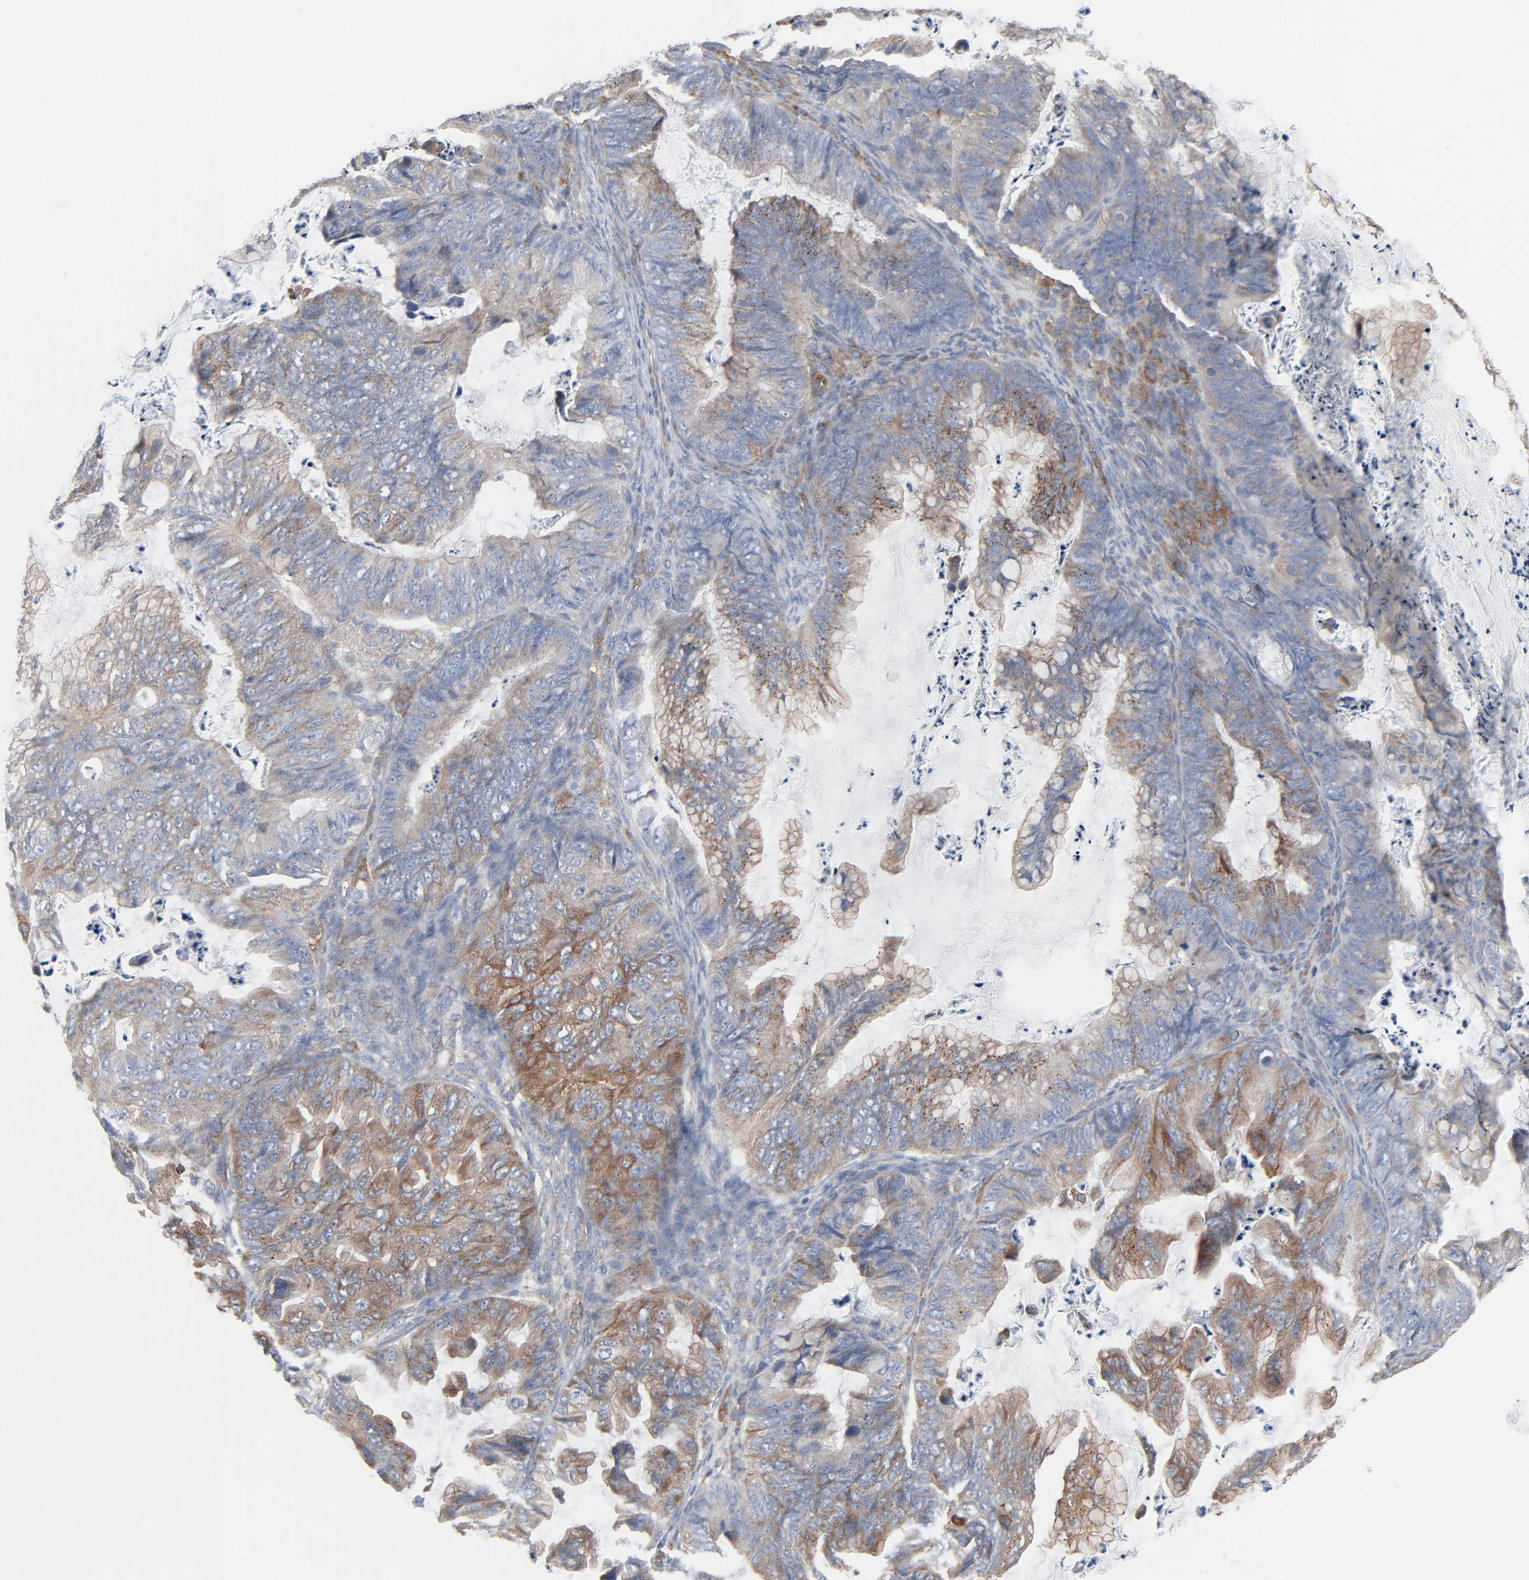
{"staining": {"intensity": "moderate", "quantity": "25%-75%", "location": "cytoplasmic/membranous"}, "tissue": "ovarian cancer", "cell_type": "Tumor cells", "image_type": "cancer", "snomed": [{"axis": "morphology", "description": "Cystadenocarcinoma, mucinous, NOS"}, {"axis": "topography", "description": "Ovary"}], "caption": "About 25%-75% of tumor cells in human ovarian mucinous cystadenocarcinoma show moderate cytoplasmic/membranous protein staining as visualized by brown immunohistochemical staining.", "gene": "OPTN", "patient": {"sex": "female", "age": 36}}